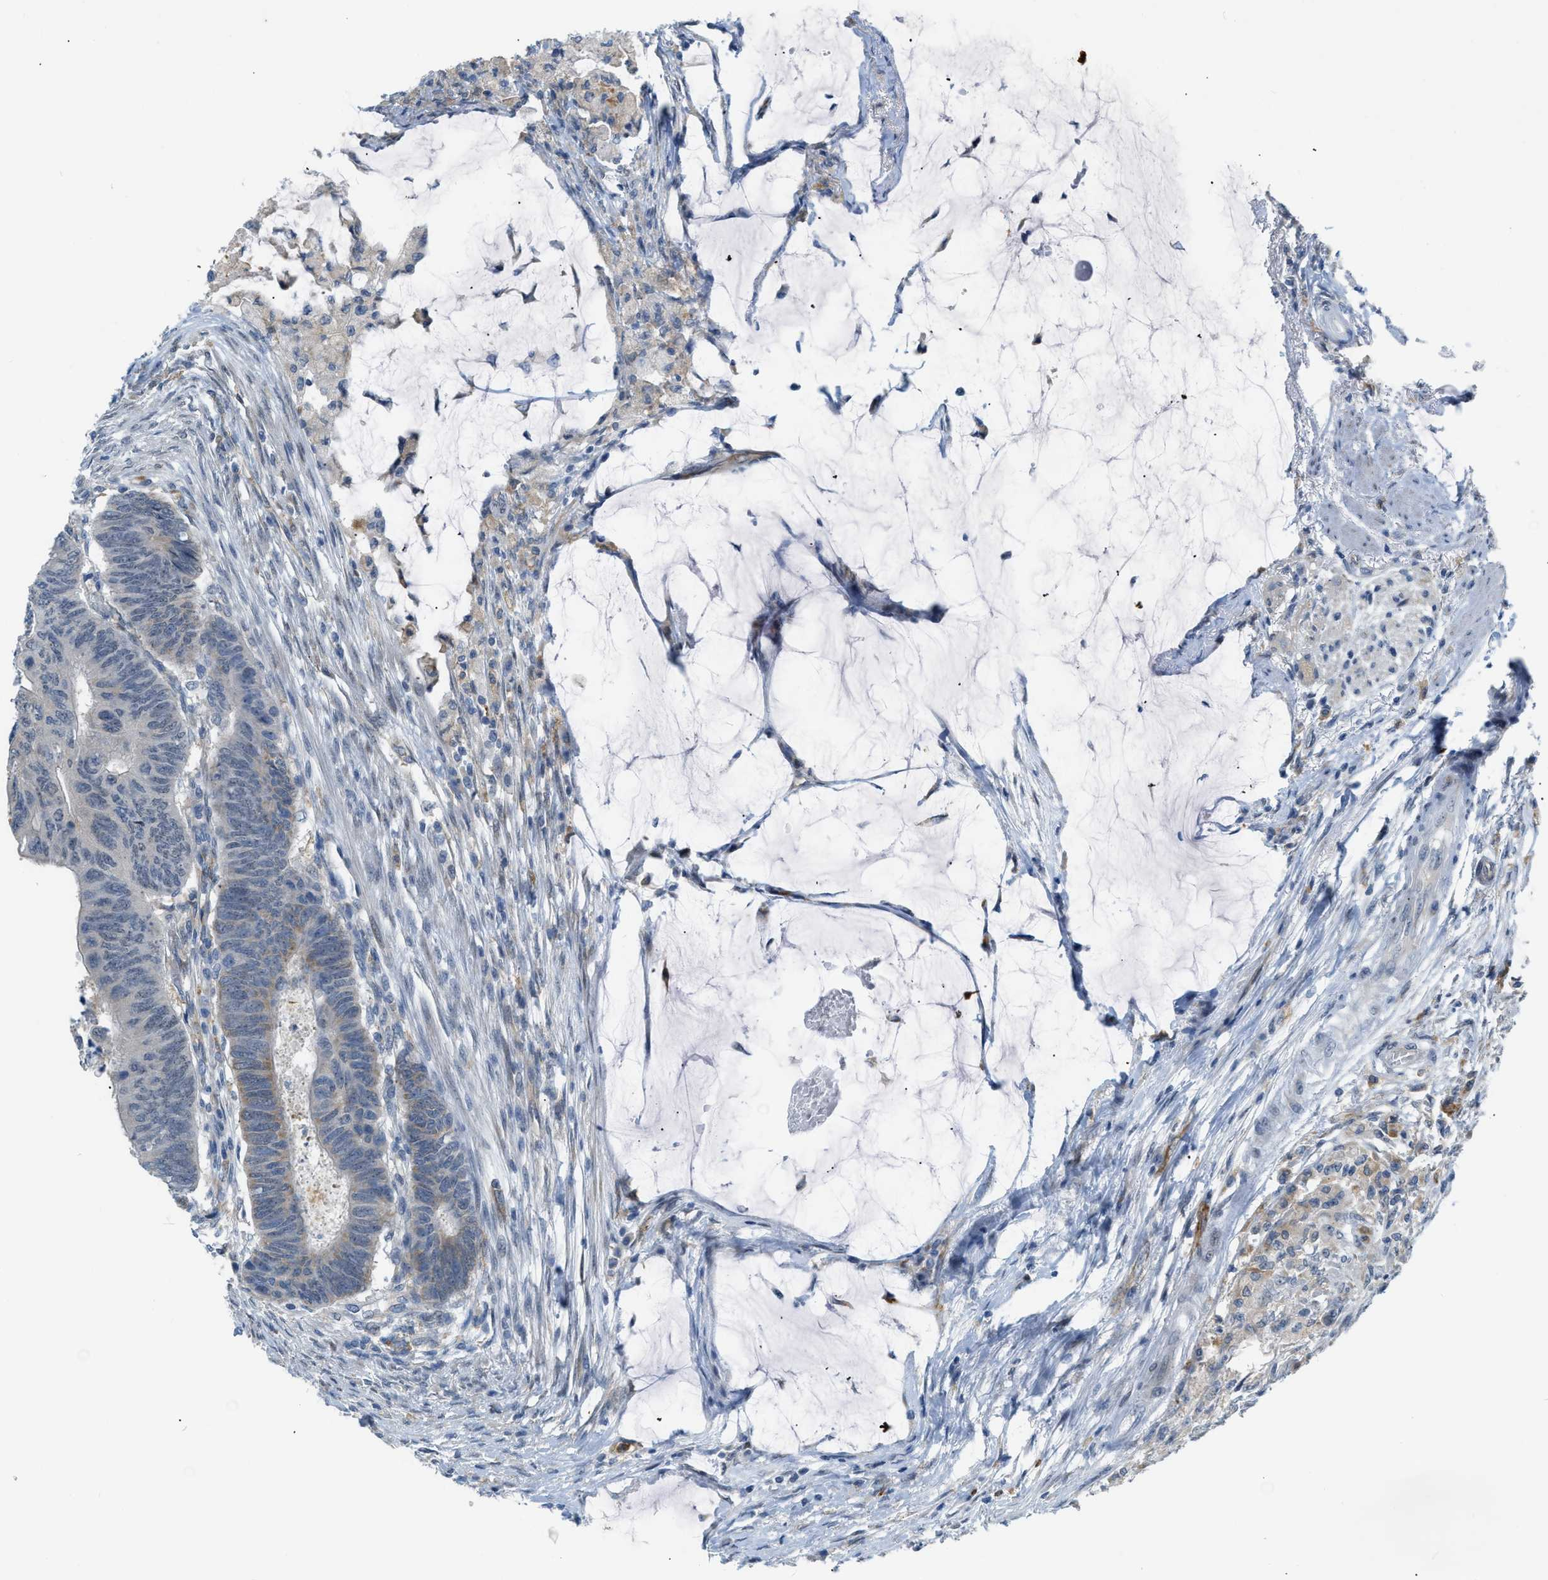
{"staining": {"intensity": "negative", "quantity": "none", "location": "none"}, "tissue": "colorectal cancer", "cell_type": "Tumor cells", "image_type": "cancer", "snomed": [{"axis": "morphology", "description": "Normal tissue, NOS"}, {"axis": "morphology", "description": "Adenocarcinoma, NOS"}, {"axis": "topography", "description": "Rectum"}, {"axis": "topography", "description": "Peripheral nerve tissue"}], "caption": "Colorectal cancer (adenocarcinoma) stained for a protein using IHC reveals no staining tumor cells.", "gene": "ZNF408", "patient": {"sex": "male", "age": 92}}